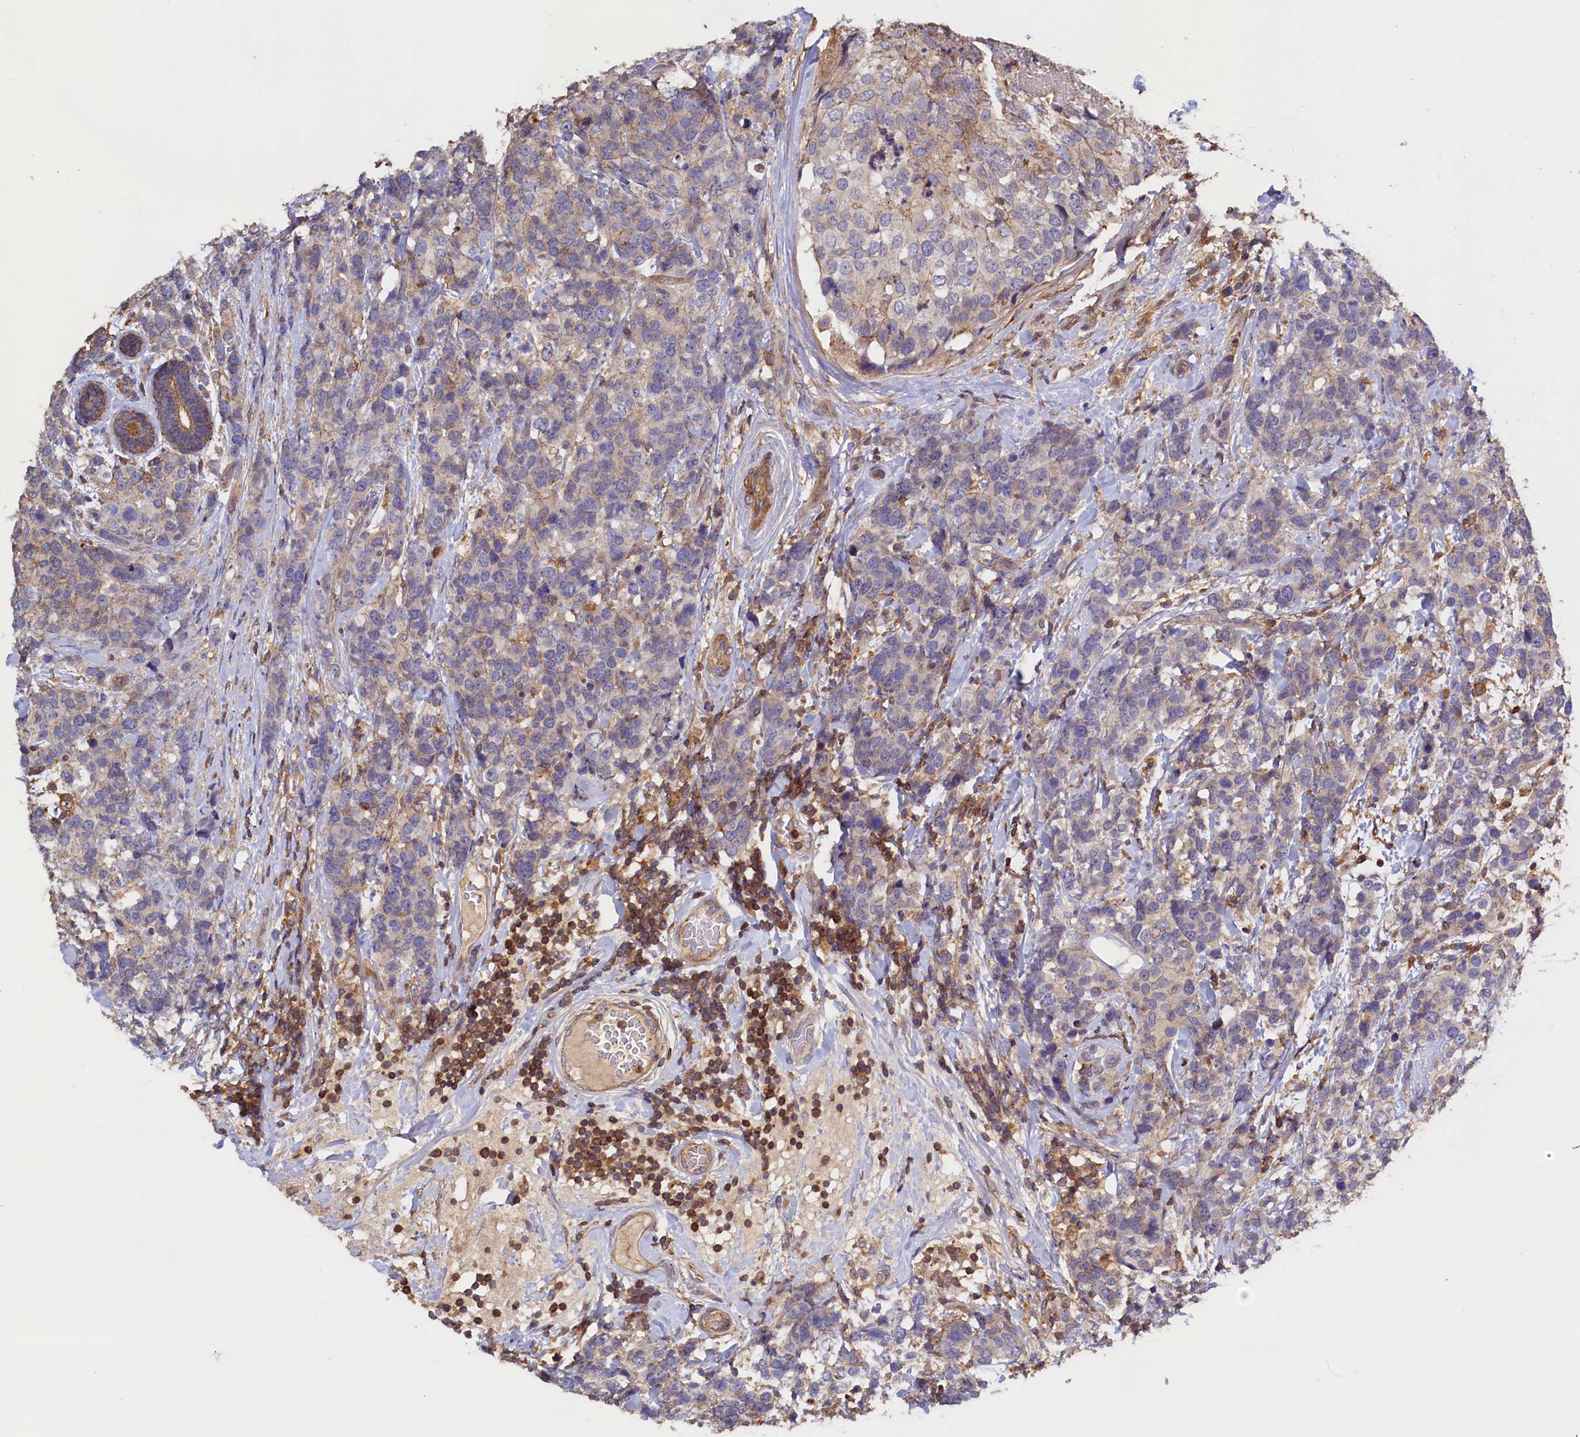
{"staining": {"intensity": "weak", "quantity": "<25%", "location": "cytoplasmic/membranous"}, "tissue": "breast cancer", "cell_type": "Tumor cells", "image_type": "cancer", "snomed": [{"axis": "morphology", "description": "Lobular carcinoma"}, {"axis": "topography", "description": "Breast"}], "caption": "An immunohistochemistry photomicrograph of breast lobular carcinoma is shown. There is no staining in tumor cells of breast lobular carcinoma.", "gene": "DUOXA1", "patient": {"sex": "female", "age": 59}}